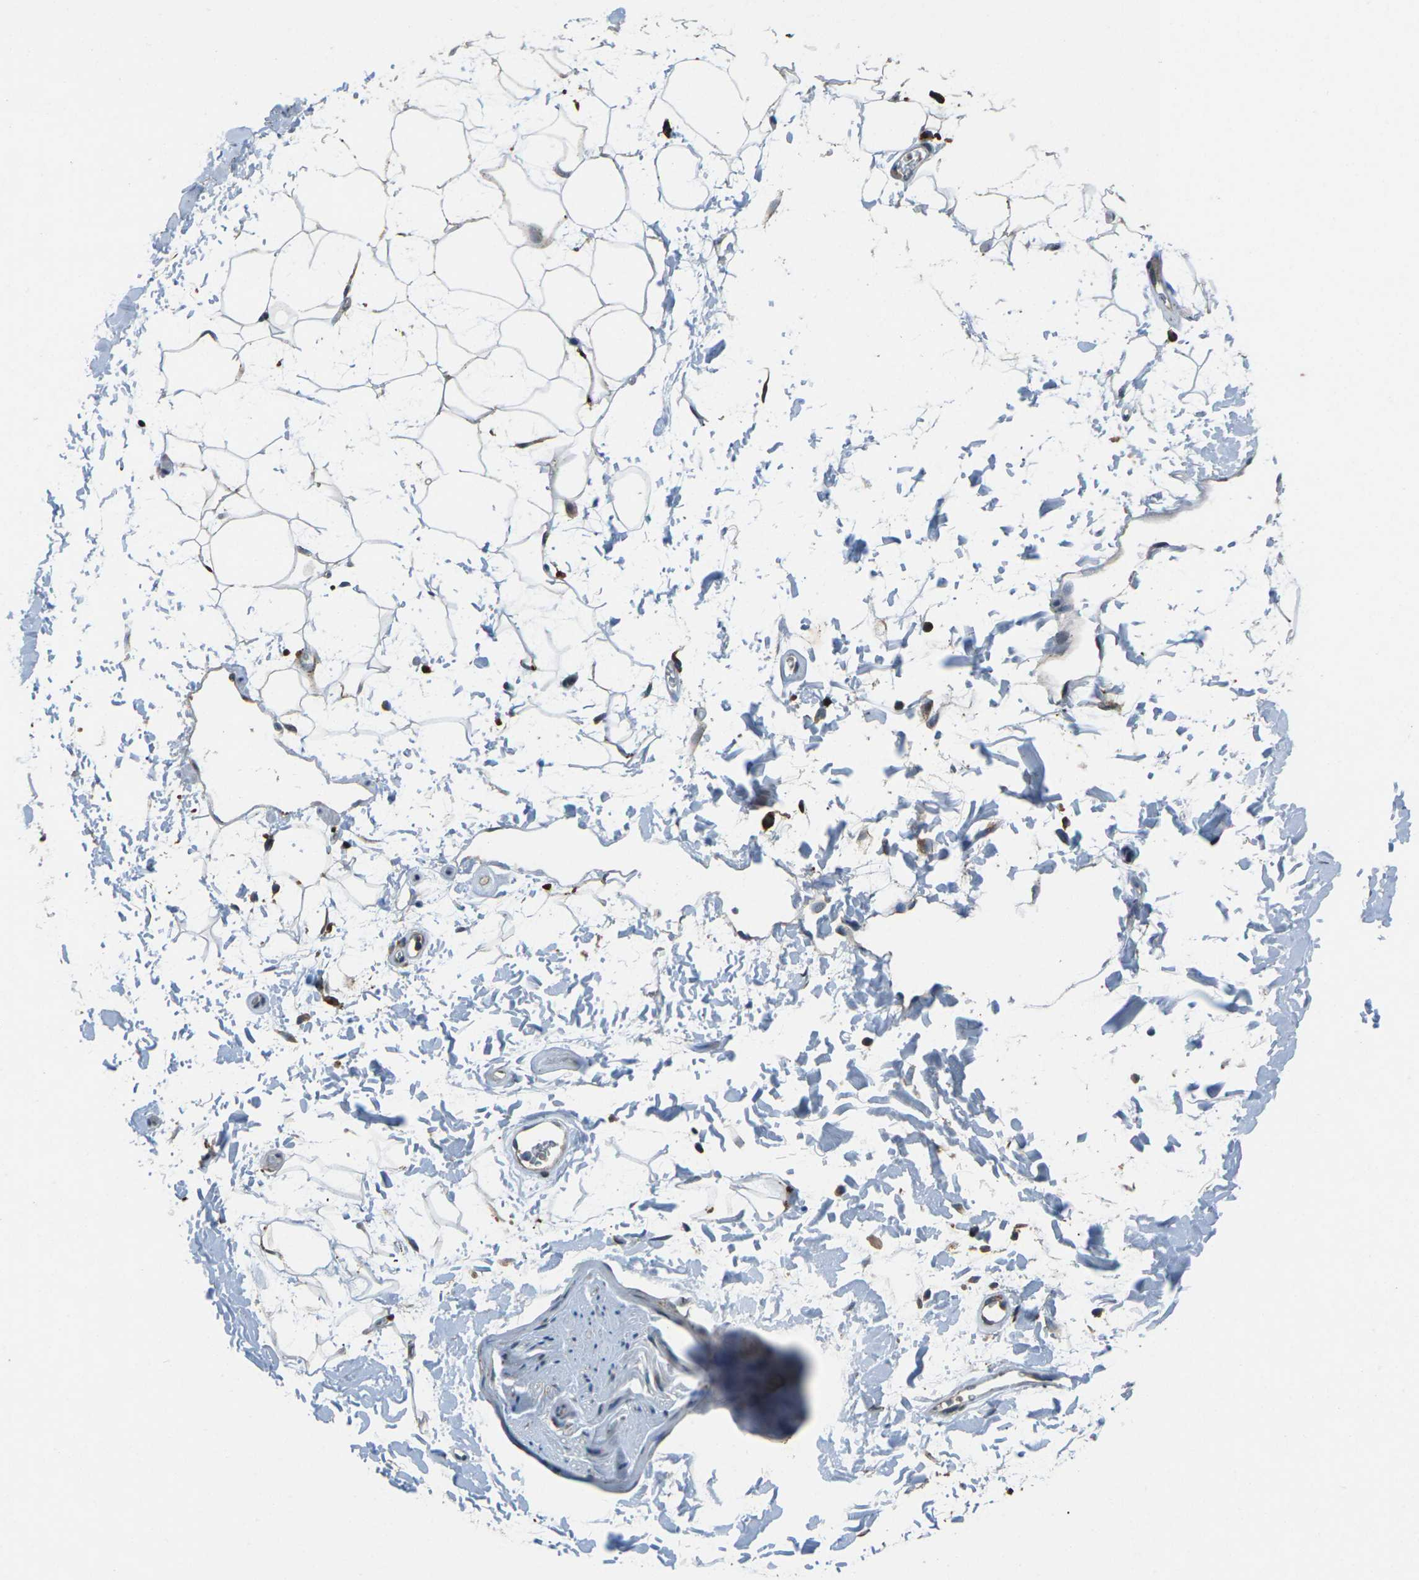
{"staining": {"intensity": "negative", "quantity": "none", "location": "none"}, "tissue": "adipose tissue", "cell_type": "Adipocytes", "image_type": "normal", "snomed": [{"axis": "morphology", "description": "Normal tissue, NOS"}, {"axis": "topography", "description": "Soft tissue"}], "caption": "Human adipose tissue stained for a protein using immunohistochemistry (IHC) demonstrates no positivity in adipocytes.", "gene": "SLC31A2", "patient": {"sex": "male", "age": 72}}